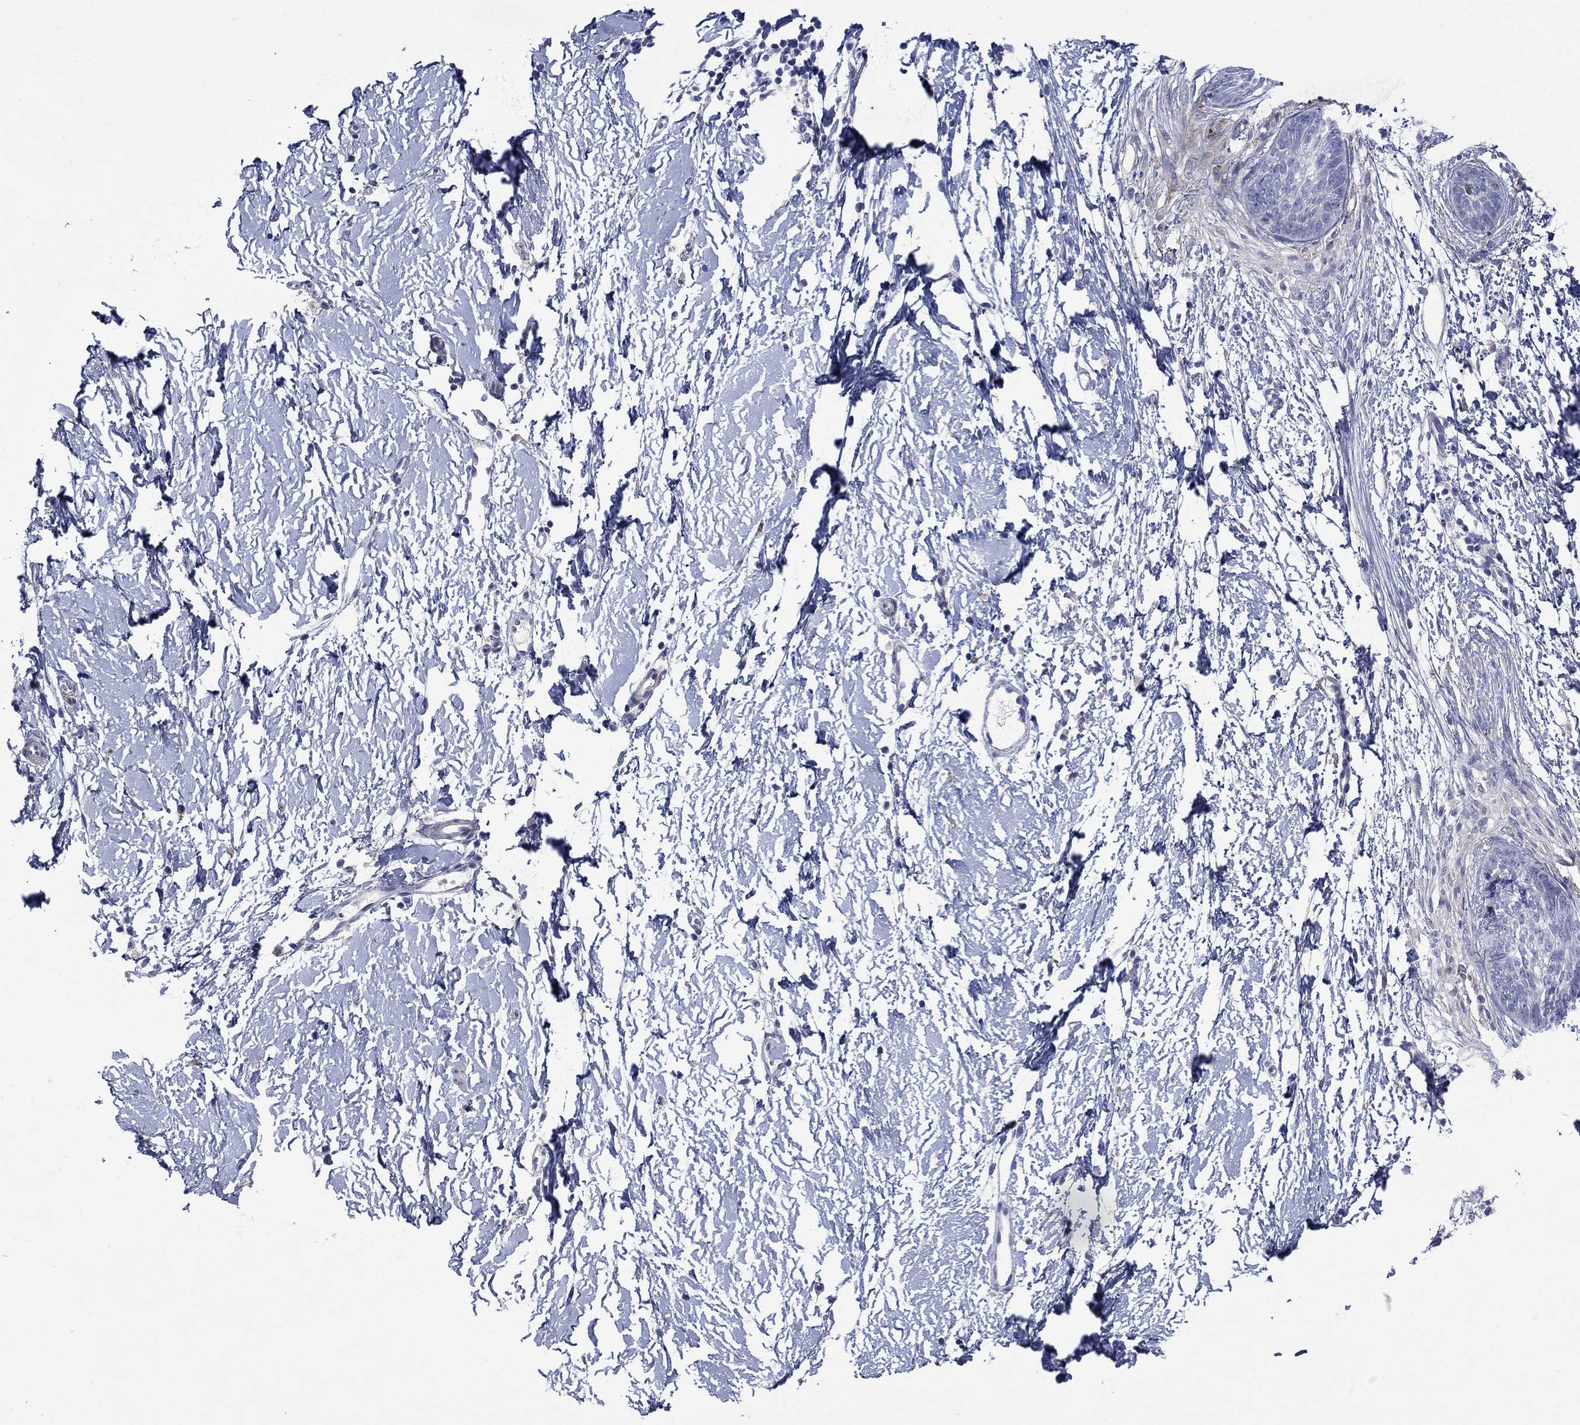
{"staining": {"intensity": "negative", "quantity": "none", "location": "none"}, "tissue": "skin cancer", "cell_type": "Tumor cells", "image_type": "cancer", "snomed": [{"axis": "morphology", "description": "Normal tissue, NOS"}, {"axis": "morphology", "description": "Basal cell carcinoma"}, {"axis": "topography", "description": "Skin"}], "caption": "The image shows no significant staining in tumor cells of skin basal cell carcinoma.", "gene": "PTPRZ1", "patient": {"sex": "male", "age": 84}}